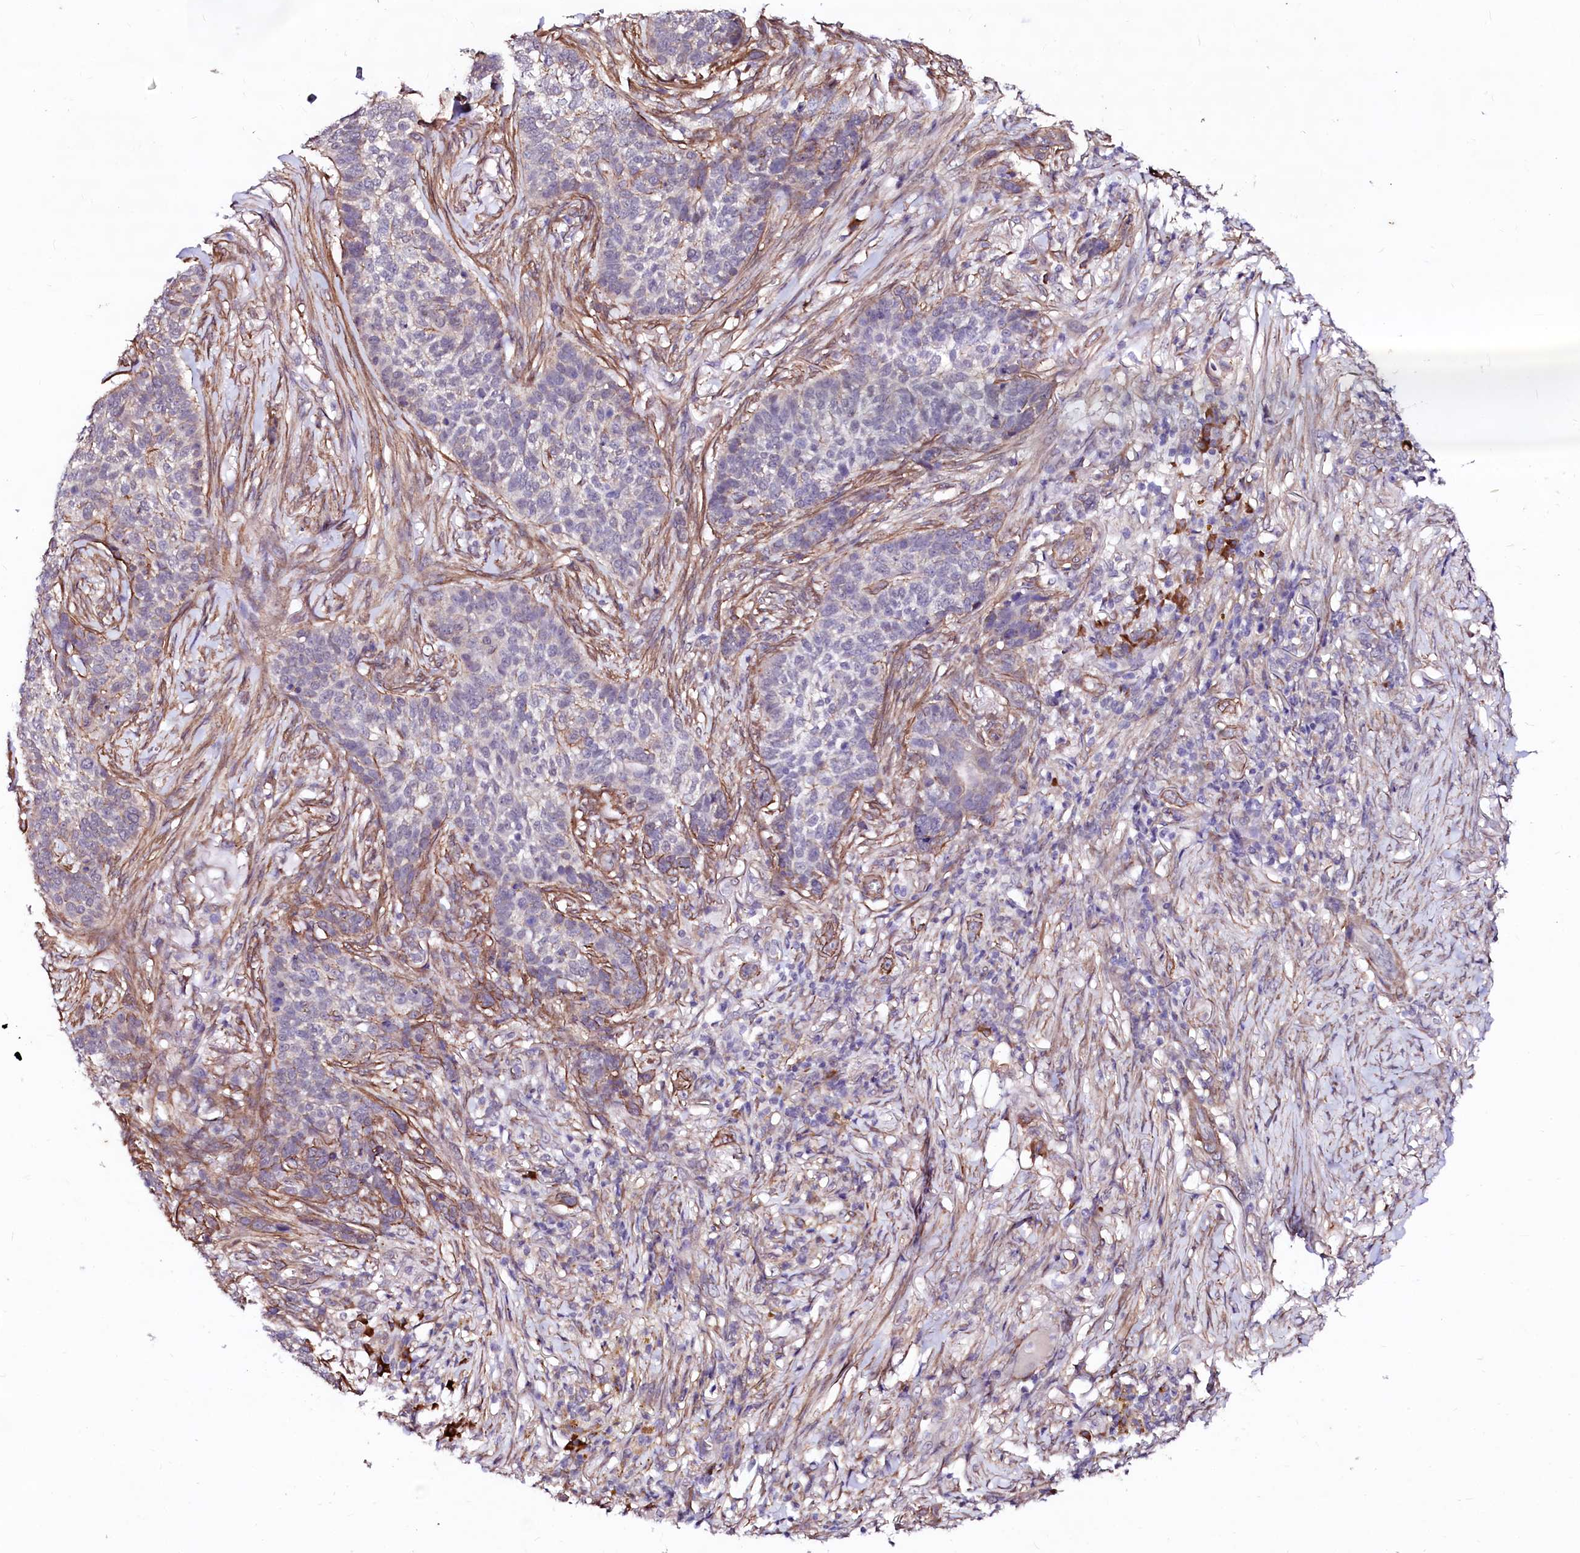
{"staining": {"intensity": "negative", "quantity": "none", "location": "none"}, "tissue": "skin cancer", "cell_type": "Tumor cells", "image_type": "cancer", "snomed": [{"axis": "morphology", "description": "Basal cell carcinoma"}, {"axis": "topography", "description": "Skin"}], "caption": "A histopathology image of human basal cell carcinoma (skin) is negative for staining in tumor cells.", "gene": "GPR176", "patient": {"sex": "male", "age": 85}}